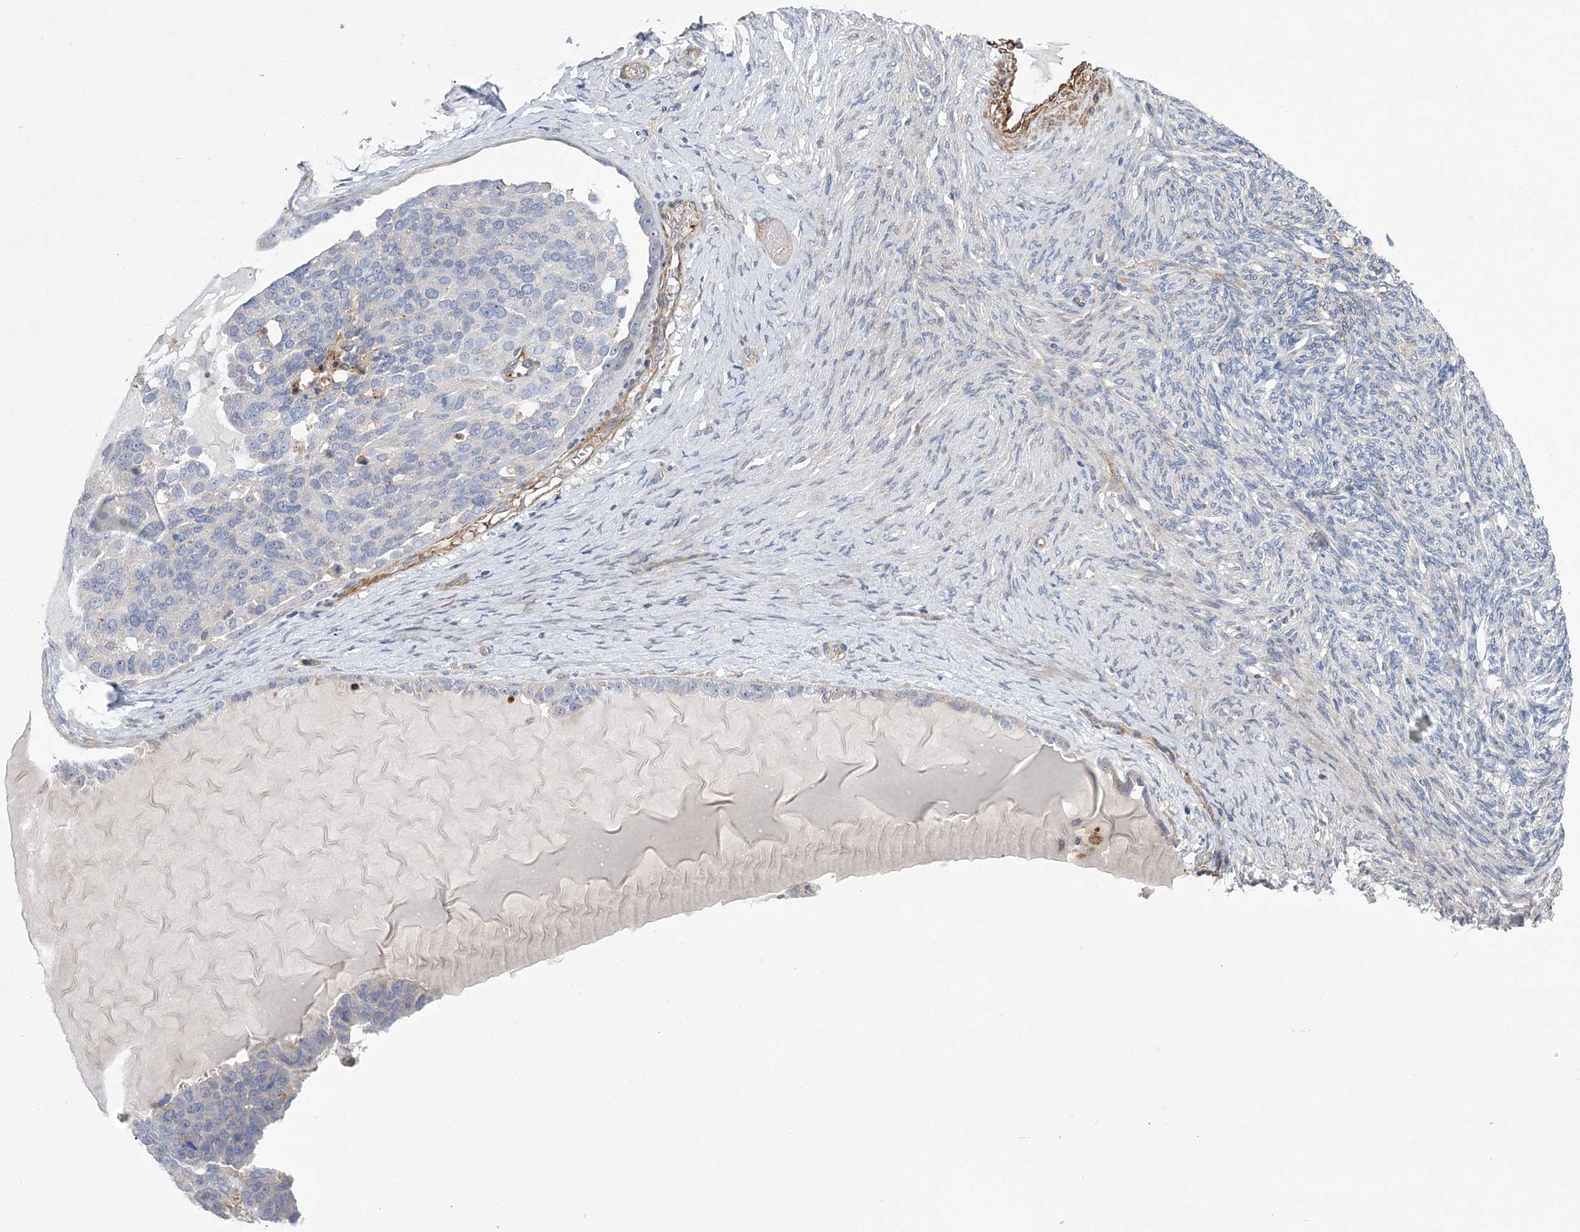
{"staining": {"intensity": "negative", "quantity": "none", "location": "none"}, "tissue": "ovarian cancer", "cell_type": "Tumor cells", "image_type": "cancer", "snomed": [{"axis": "morphology", "description": "Cystadenocarcinoma, serous, NOS"}, {"axis": "topography", "description": "Ovary"}], "caption": "Human ovarian serous cystadenocarcinoma stained for a protein using immunohistochemistry (IHC) demonstrates no expression in tumor cells.", "gene": "CALN1", "patient": {"sex": "female", "age": 44}}